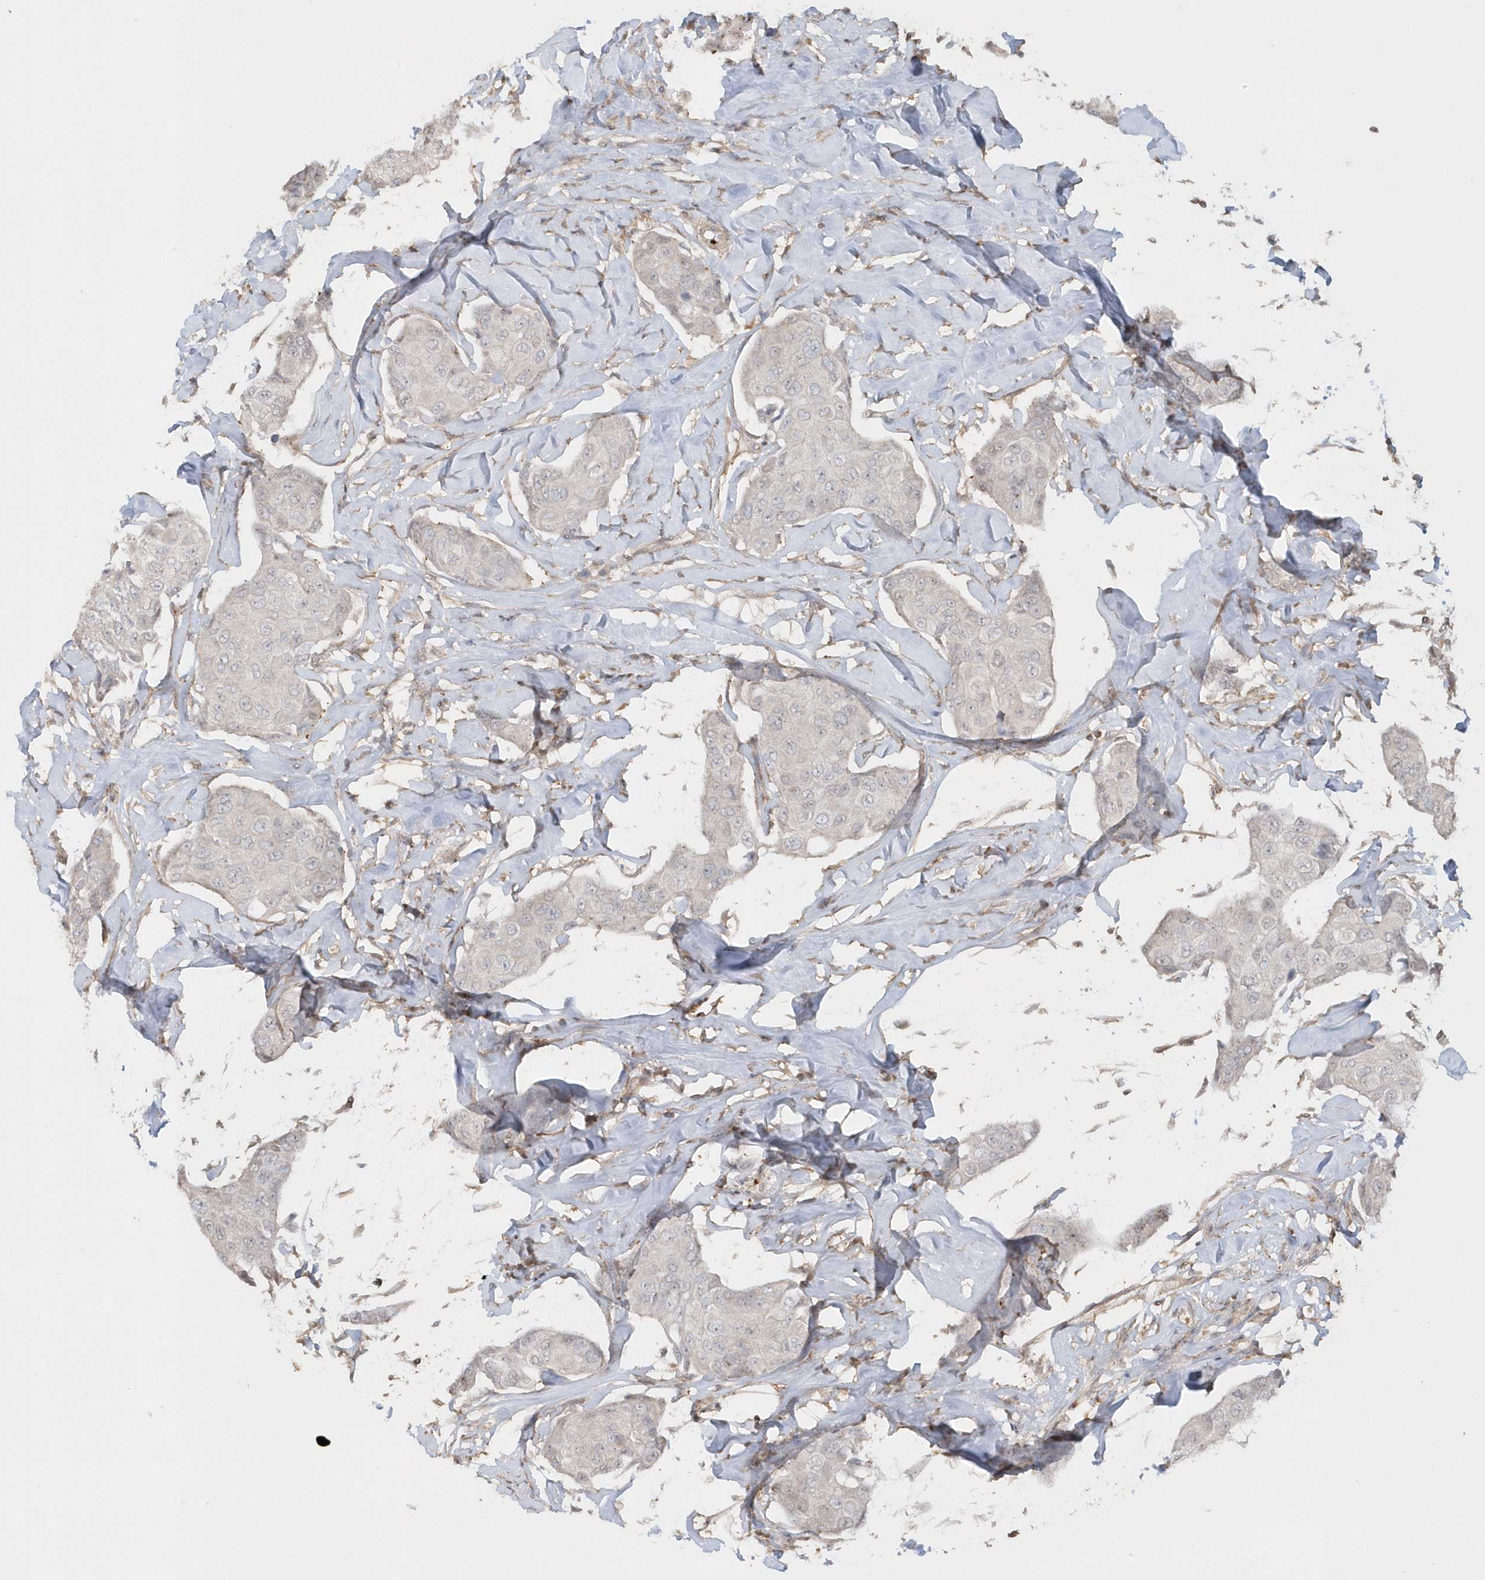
{"staining": {"intensity": "negative", "quantity": "none", "location": "none"}, "tissue": "breast cancer", "cell_type": "Tumor cells", "image_type": "cancer", "snomed": [{"axis": "morphology", "description": "Duct carcinoma"}, {"axis": "topography", "description": "Breast"}], "caption": "The immunohistochemistry photomicrograph has no significant positivity in tumor cells of breast cancer tissue.", "gene": "BSN", "patient": {"sex": "female", "age": 80}}